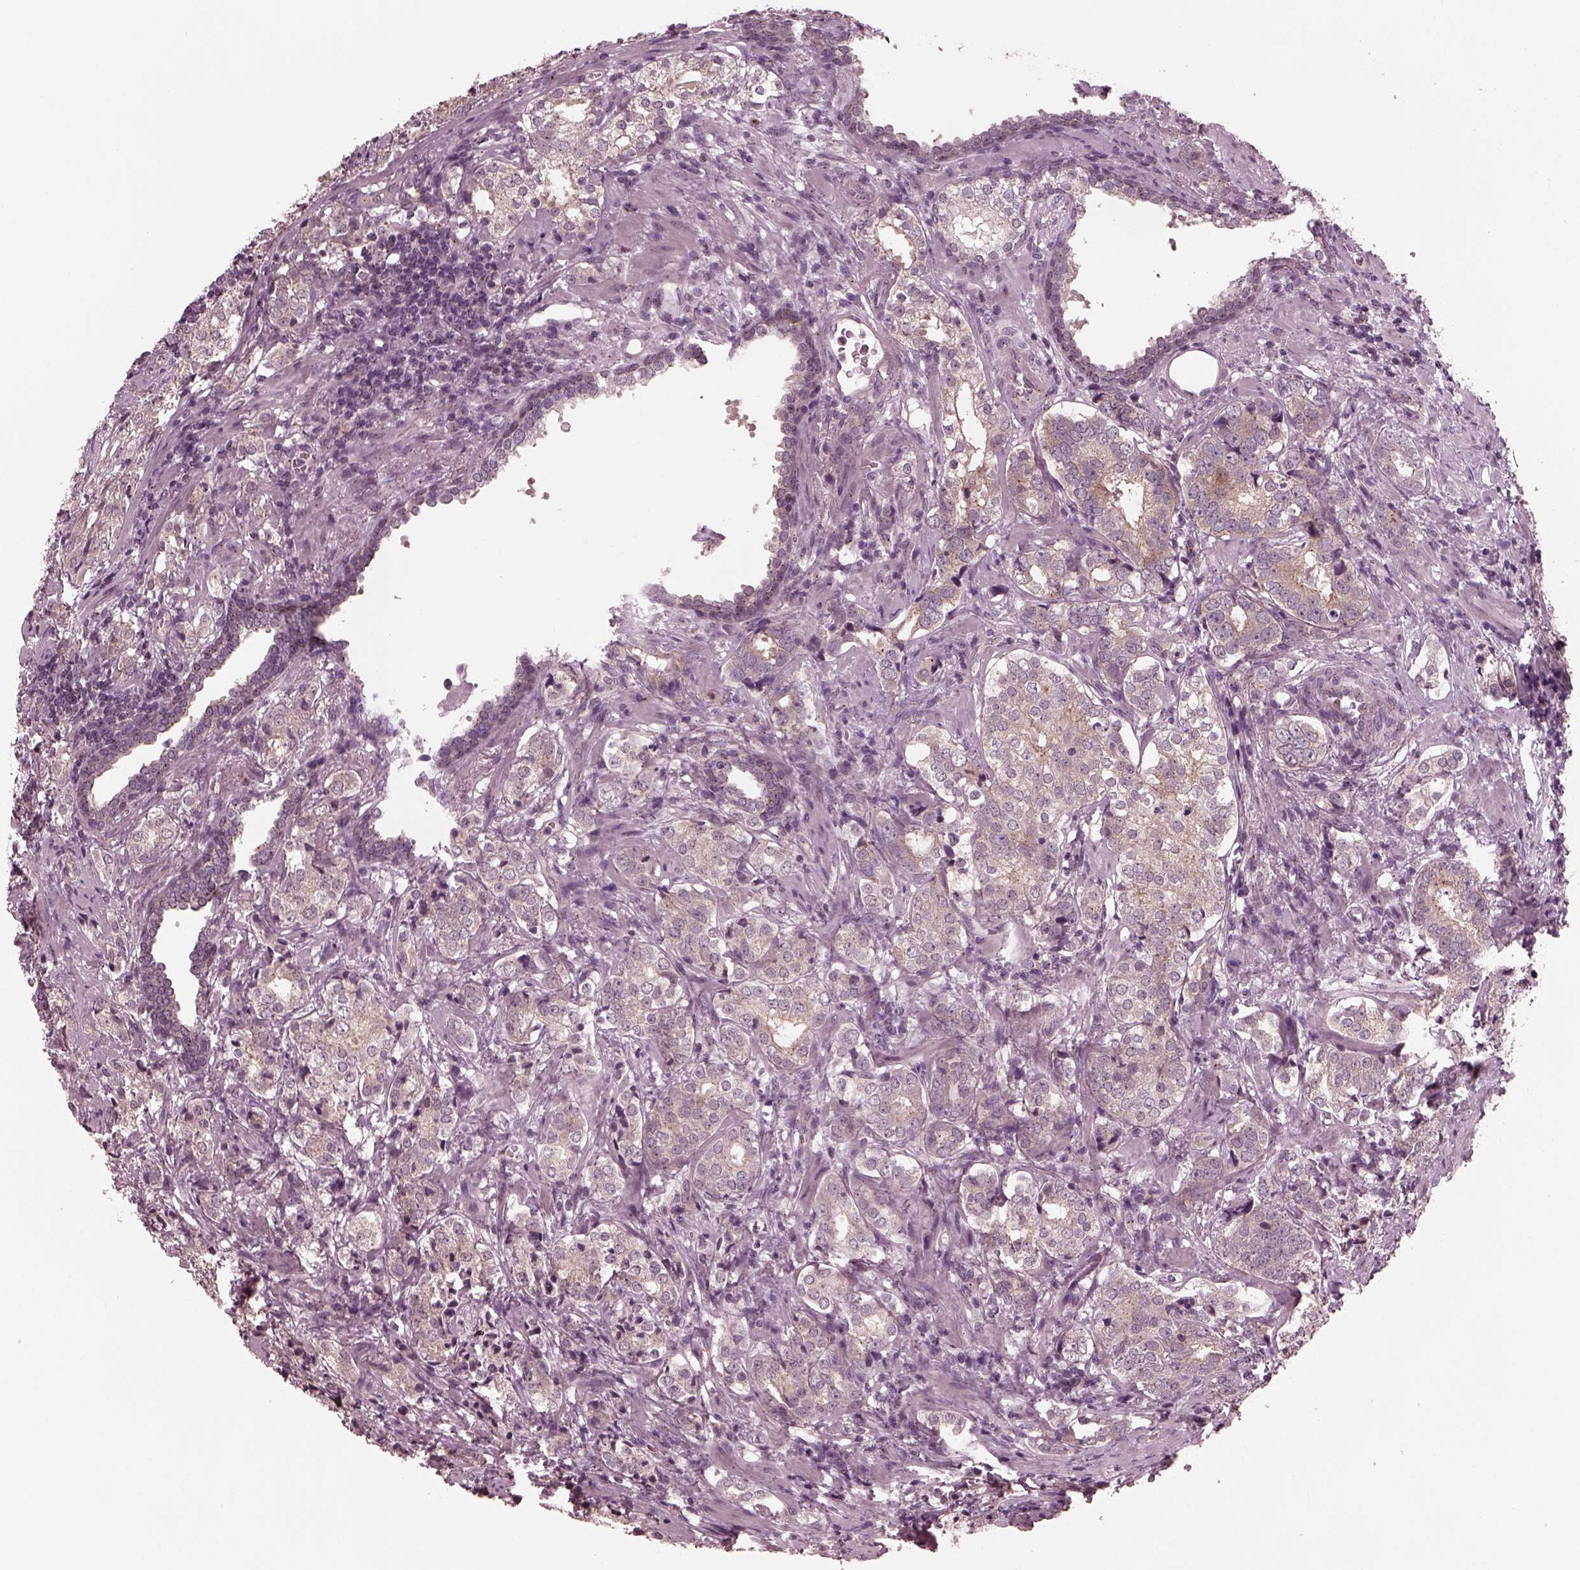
{"staining": {"intensity": "negative", "quantity": "none", "location": "none"}, "tissue": "prostate cancer", "cell_type": "Tumor cells", "image_type": "cancer", "snomed": [{"axis": "morphology", "description": "Adenocarcinoma, NOS"}, {"axis": "topography", "description": "Prostate and seminal vesicle, NOS"}], "caption": "High magnification brightfield microscopy of prostate adenocarcinoma stained with DAB (brown) and counterstained with hematoxylin (blue): tumor cells show no significant expression.", "gene": "SAXO1", "patient": {"sex": "male", "age": 63}}